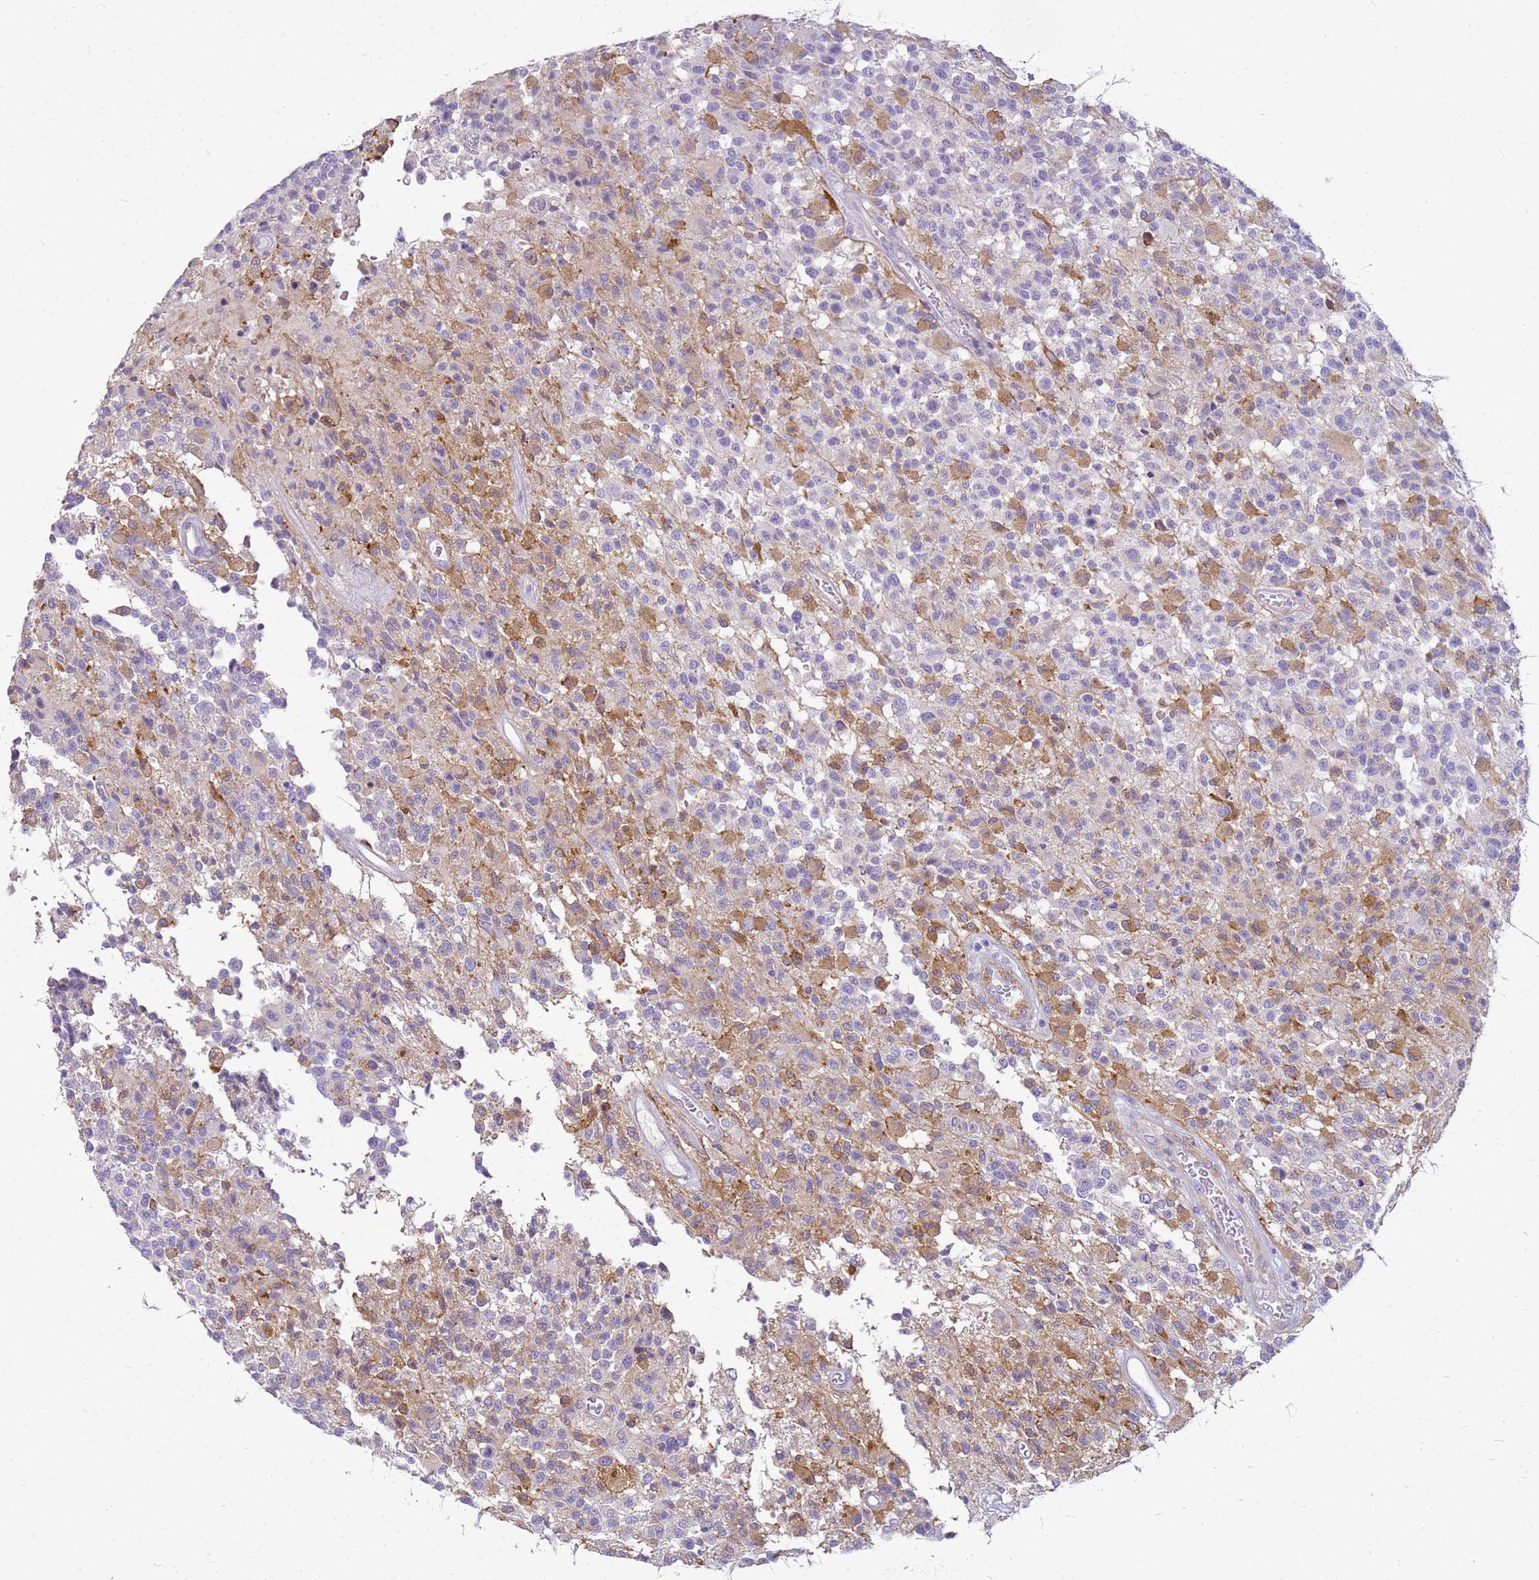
{"staining": {"intensity": "moderate", "quantity": "<25%", "location": "cytoplasmic/membranous"}, "tissue": "glioma", "cell_type": "Tumor cells", "image_type": "cancer", "snomed": [{"axis": "morphology", "description": "Glioma, malignant, High grade"}, {"axis": "morphology", "description": "Glioblastoma, NOS"}, {"axis": "topography", "description": "Brain"}], "caption": "Moderate cytoplasmic/membranous positivity for a protein is identified in about <25% of tumor cells of malignant glioma (high-grade) using immunohistochemistry (IHC).", "gene": "HSPB1", "patient": {"sex": "male", "age": 60}}